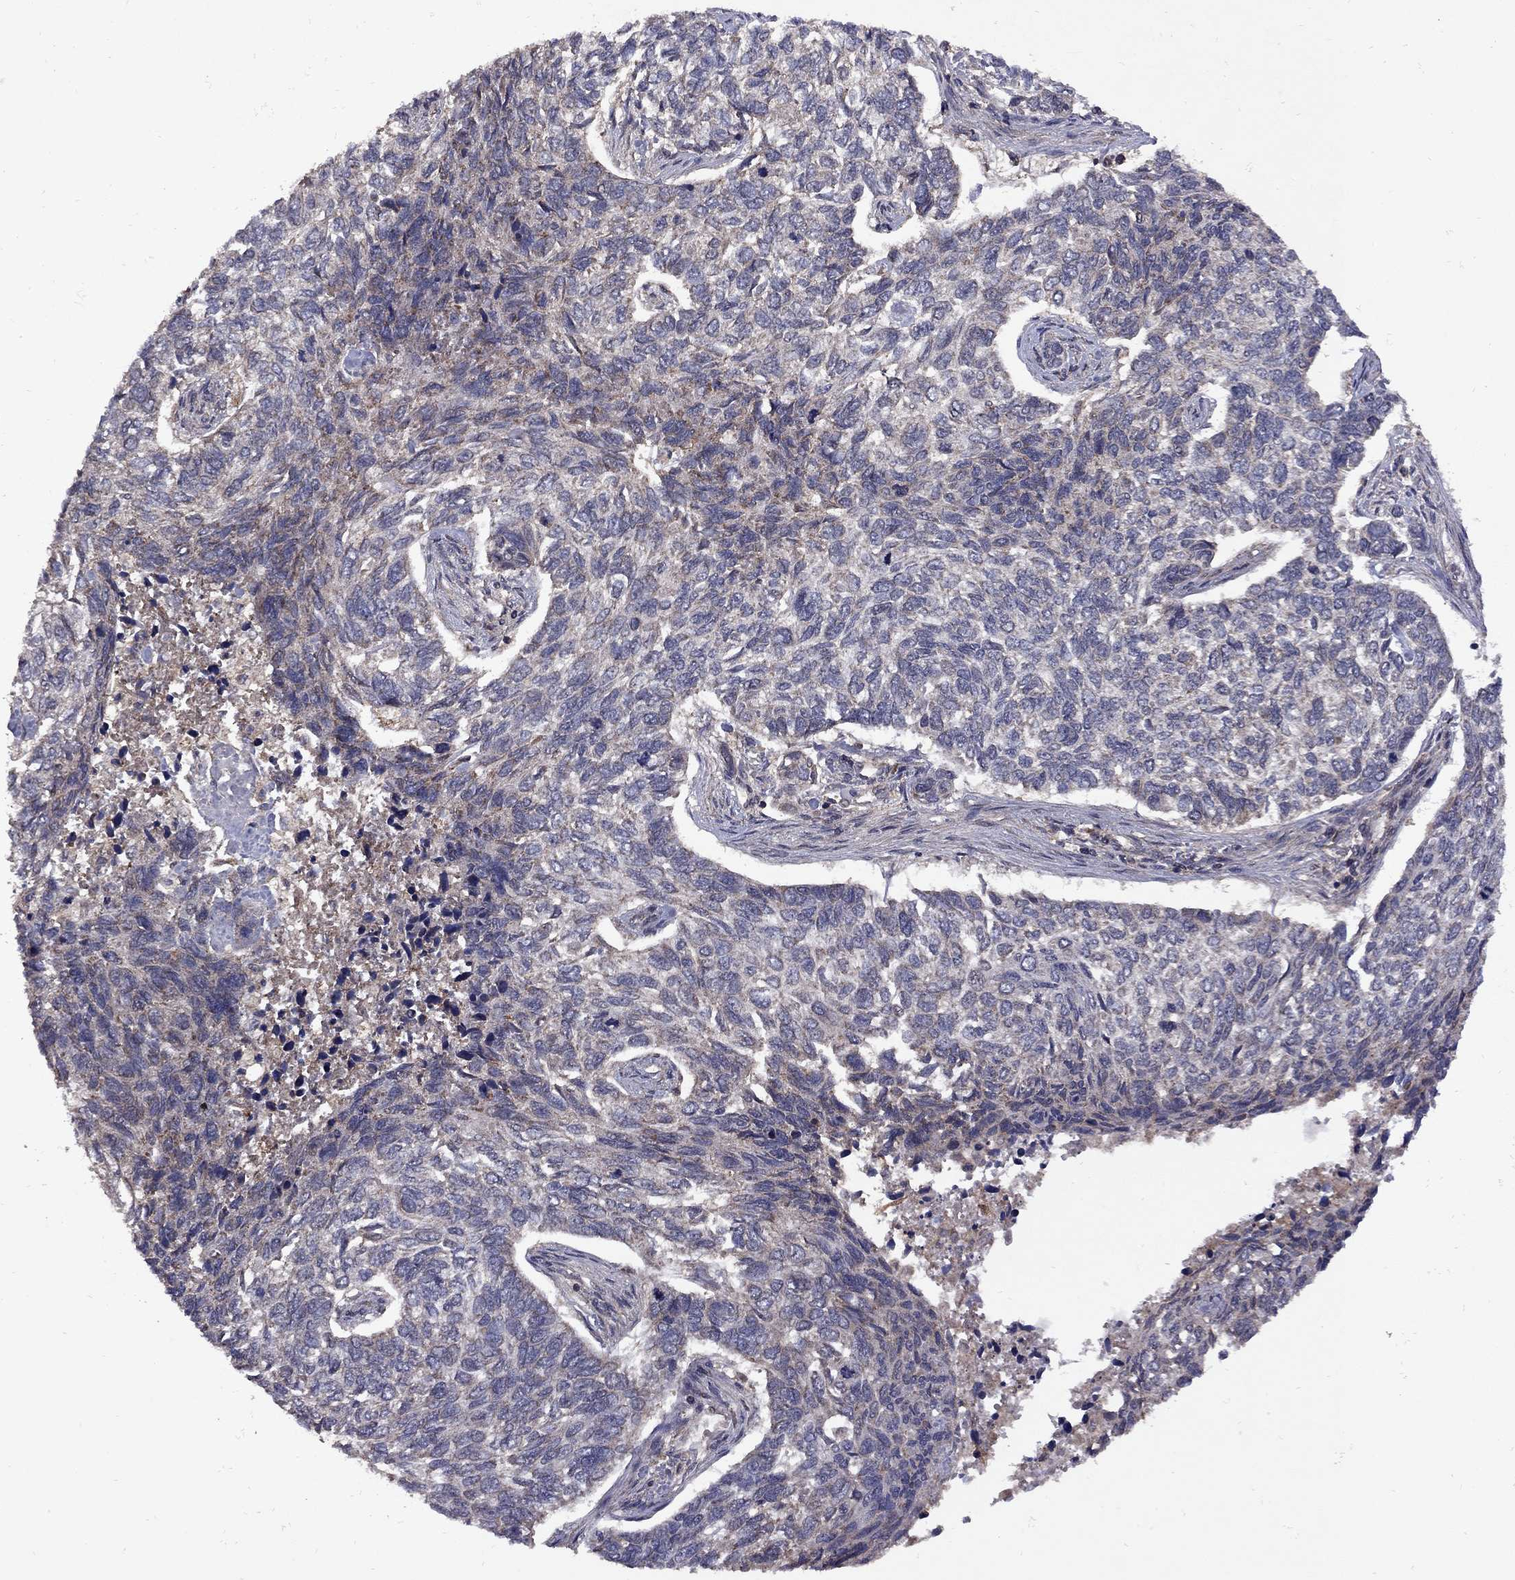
{"staining": {"intensity": "moderate", "quantity": "<25%", "location": "cytoplasmic/membranous"}, "tissue": "skin cancer", "cell_type": "Tumor cells", "image_type": "cancer", "snomed": [{"axis": "morphology", "description": "Basal cell carcinoma"}, {"axis": "topography", "description": "Skin"}], "caption": "Basal cell carcinoma (skin) stained for a protein (brown) demonstrates moderate cytoplasmic/membranous positive expression in about <25% of tumor cells.", "gene": "IPP", "patient": {"sex": "female", "age": 65}}